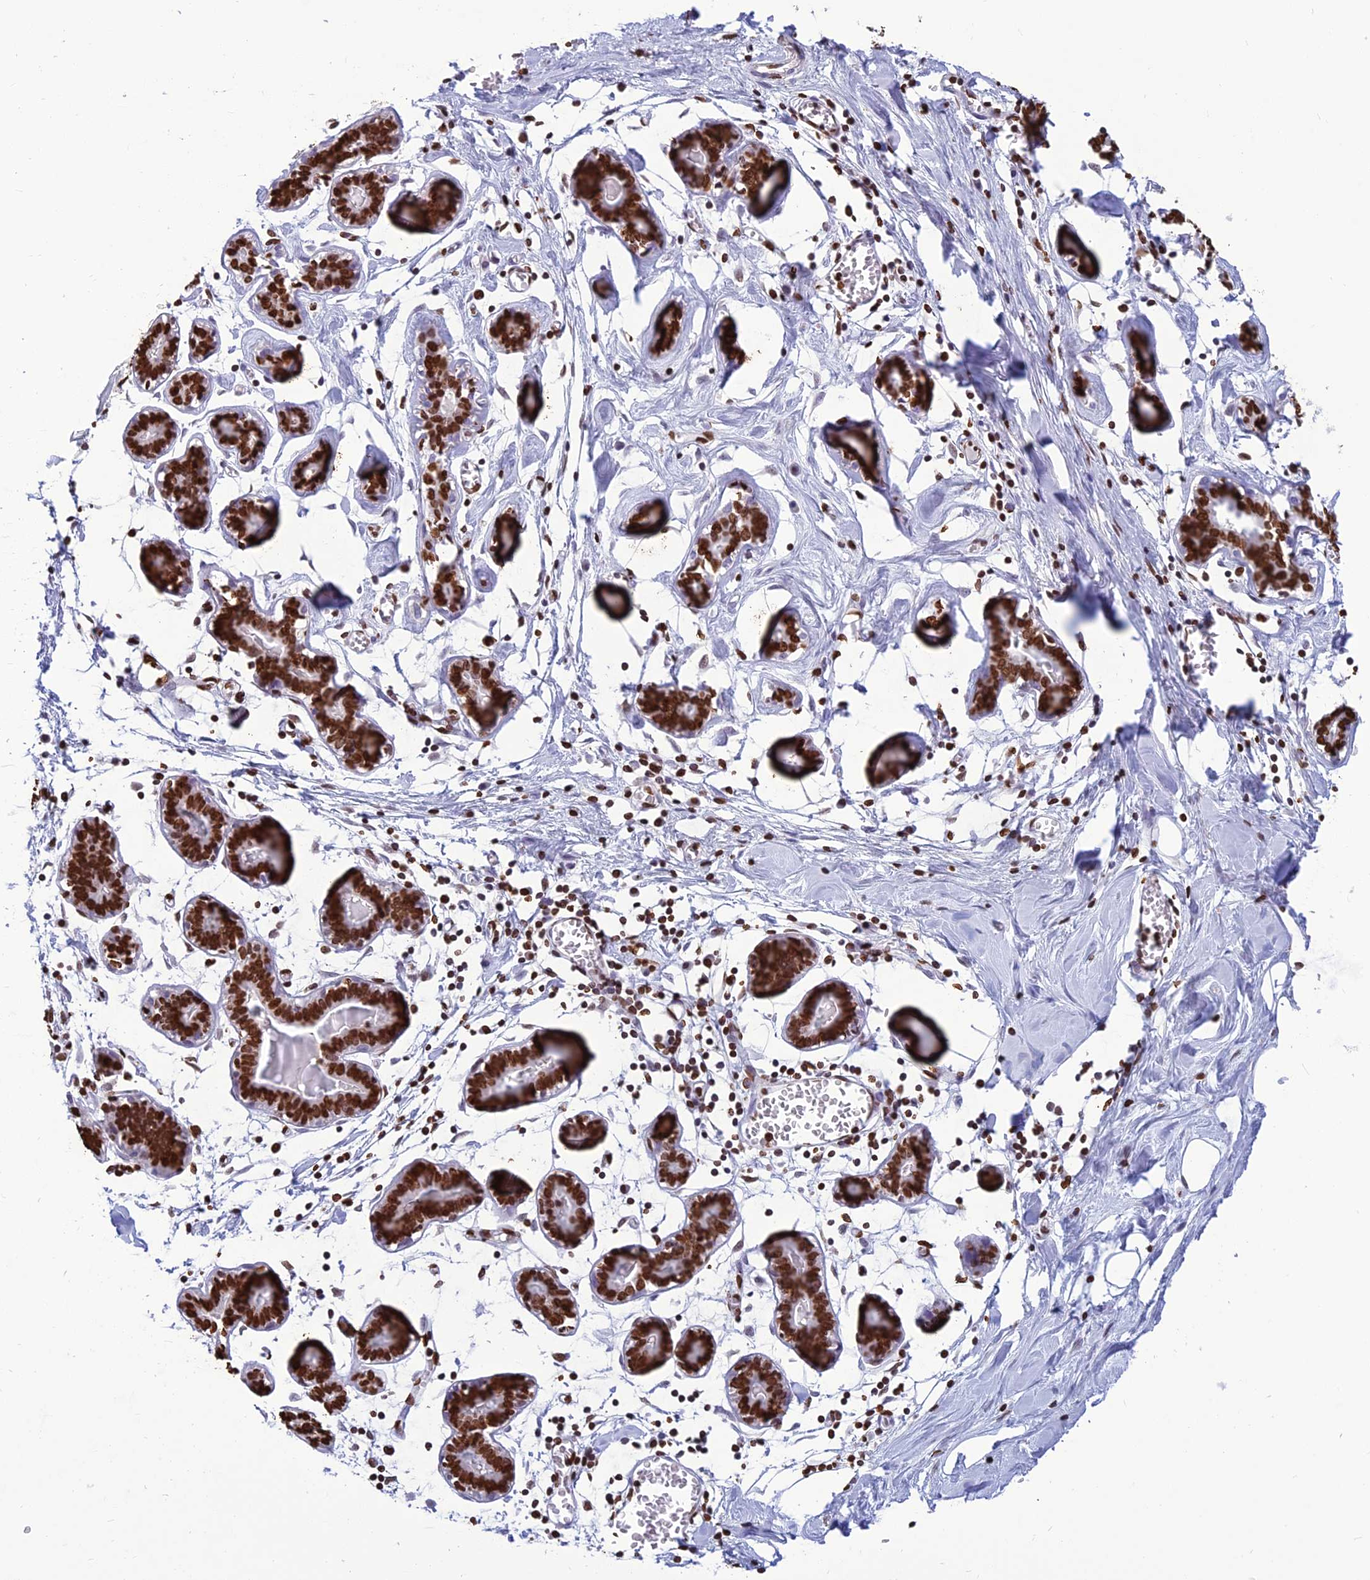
{"staining": {"intensity": "negative", "quantity": "none", "location": "none"}, "tissue": "breast", "cell_type": "Adipocytes", "image_type": "normal", "snomed": [{"axis": "morphology", "description": "Normal tissue, NOS"}, {"axis": "topography", "description": "Breast"}], "caption": "This is an immunohistochemistry (IHC) histopathology image of unremarkable breast. There is no positivity in adipocytes.", "gene": "AKAP17A", "patient": {"sex": "female", "age": 27}}